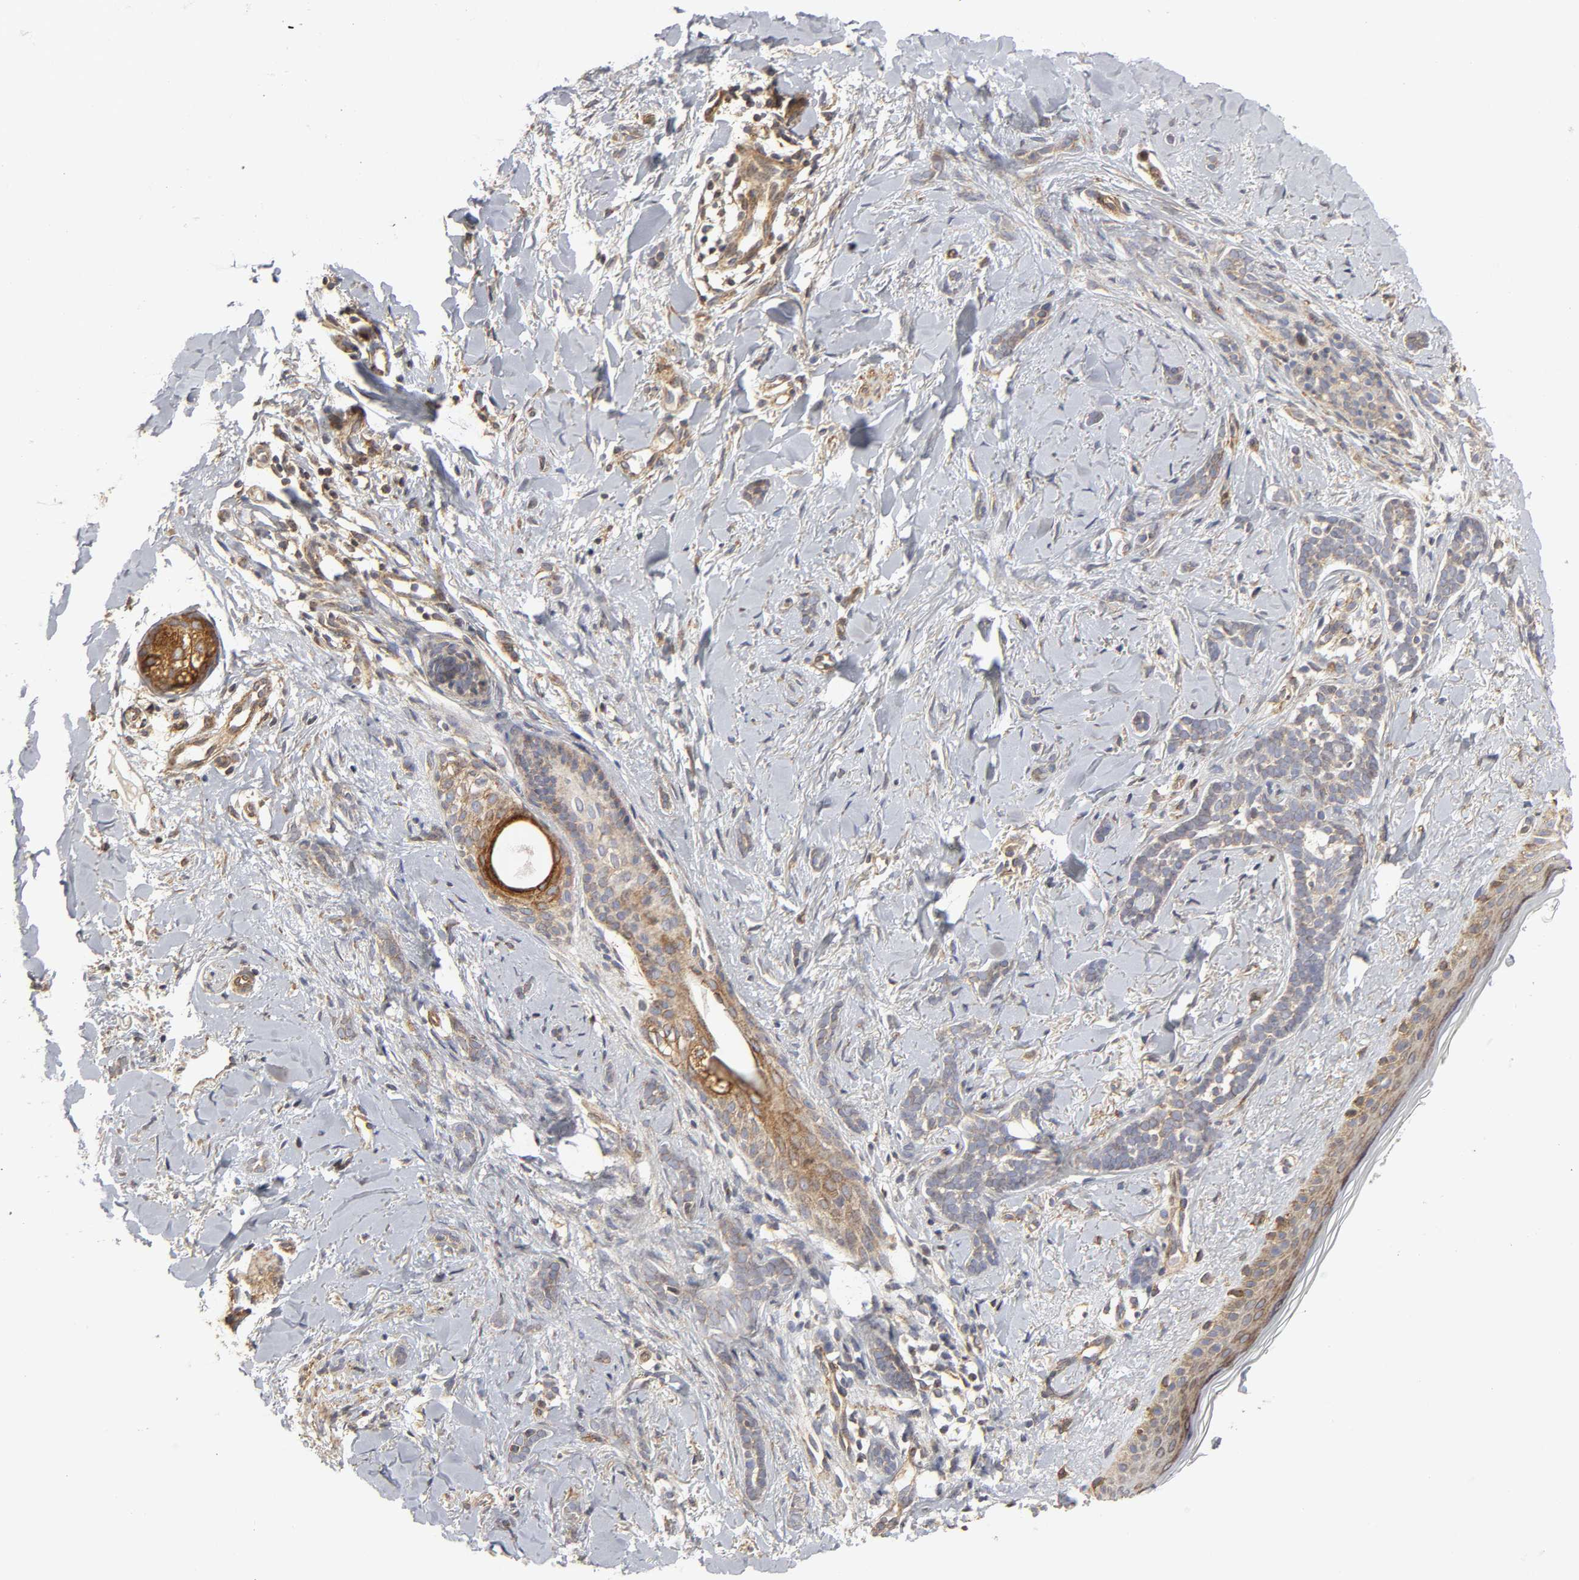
{"staining": {"intensity": "weak", "quantity": ">75%", "location": "cytoplasmic/membranous"}, "tissue": "skin cancer", "cell_type": "Tumor cells", "image_type": "cancer", "snomed": [{"axis": "morphology", "description": "Basal cell carcinoma"}, {"axis": "topography", "description": "Skin"}], "caption": "Skin cancer (basal cell carcinoma) stained for a protein reveals weak cytoplasmic/membranous positivity in tumor cells.", "gene": "POR", "patient": {"sex": "female", "age": 37}}